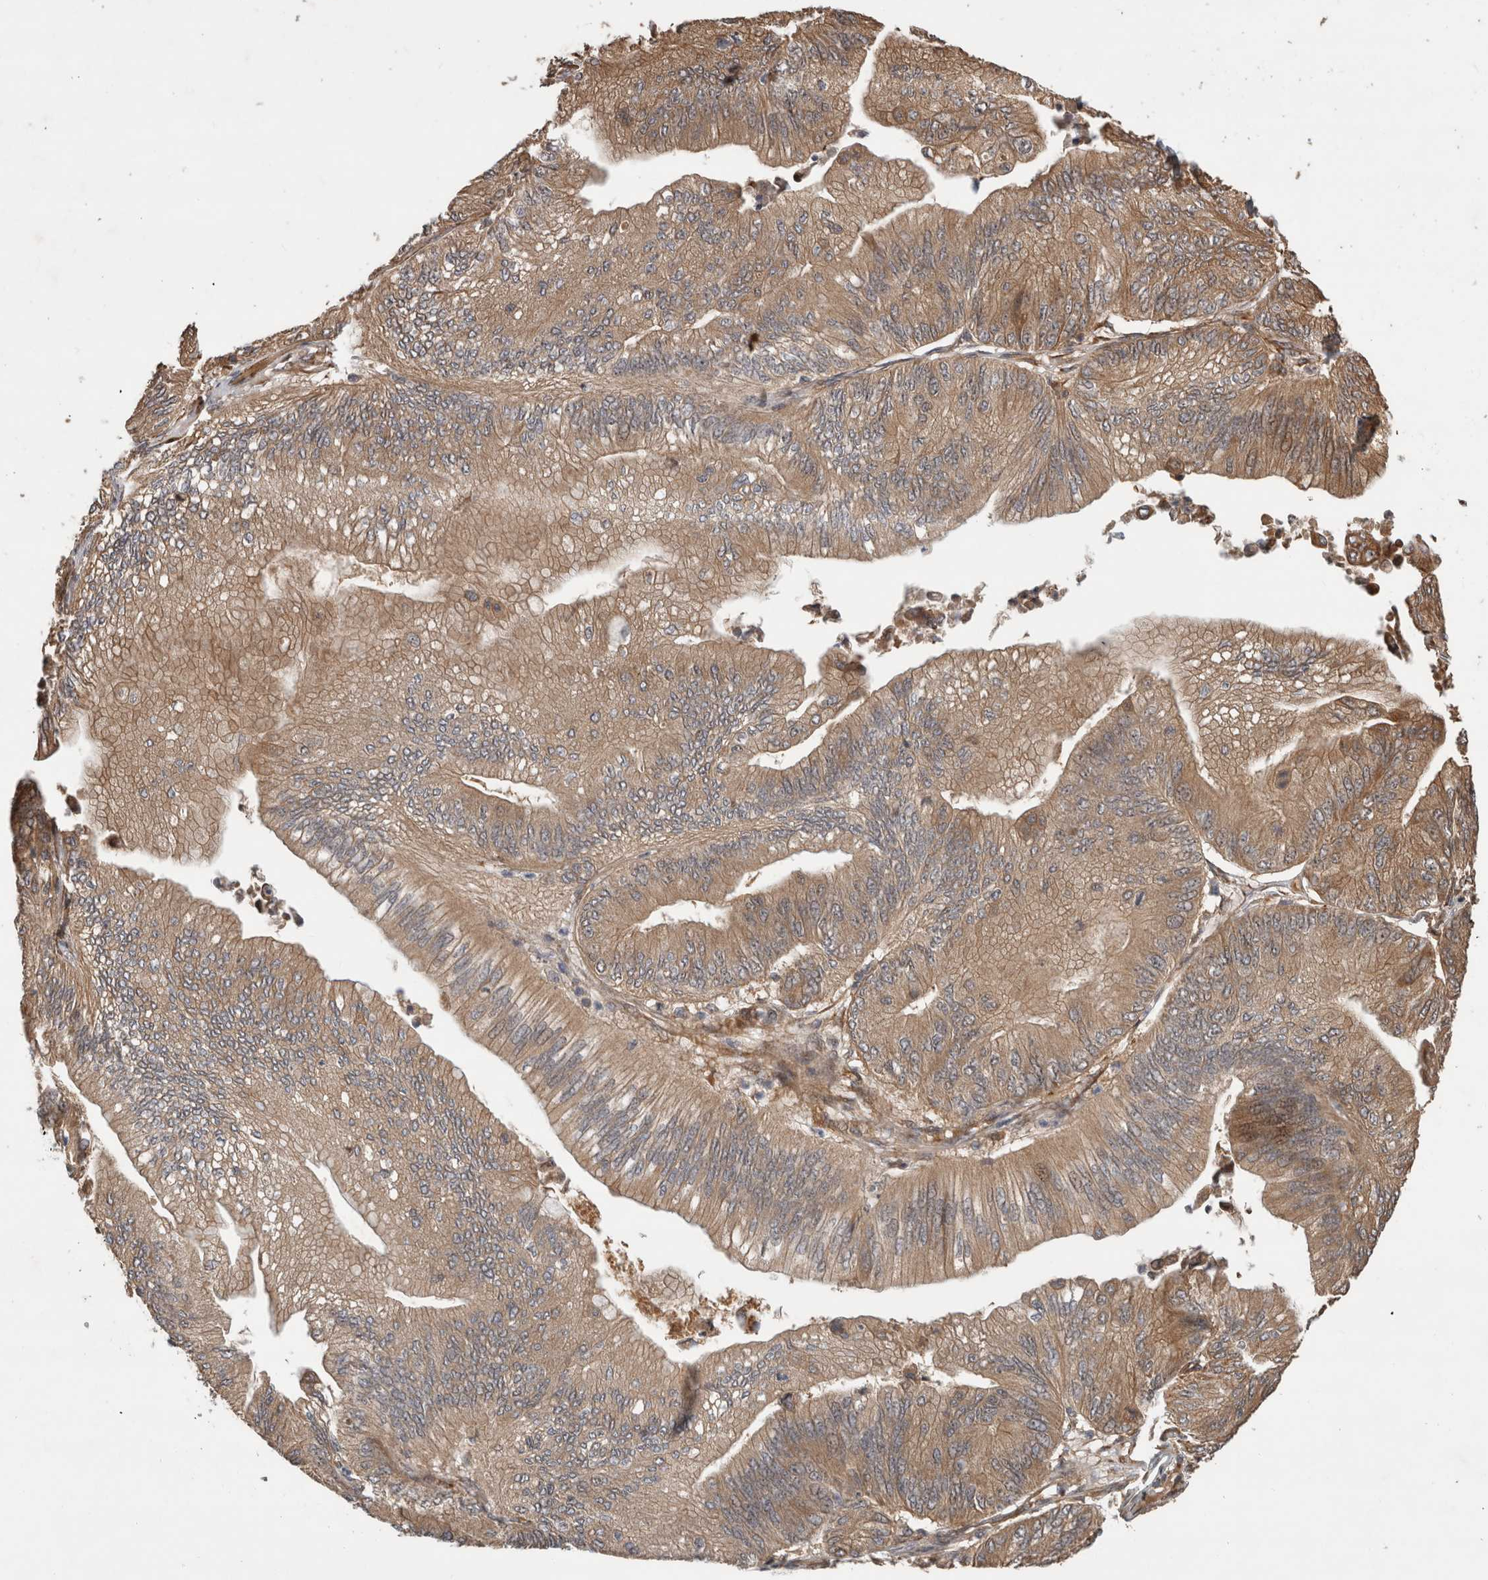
{"staining": {"intensity": "weak", "quantity": ">75%", "location": "cytoplasmic/membranous"}, "tissue": "ovarian cancer", "cell_type": "Tumor cells", "image_type": "cancer", "snomed": [{"axis": "morphology", "description": "Cystadenocarcinoma, mucinous, NOS"}, {"axis": "topography", "description": "Ovary"}], "caption": "IHC histopathology image of neoplastic tissue: ovarian cancer (mucinous cystadenocarcinoma) stained using immunohistochemistry (IHC) exhibits low levels of weak protein expression localized specifically in the cytoplasmic/membranous of tumor cells, appearing as a cytoplasmic/membranous brown color.", "gene": "TUBD1", "patient": {"sex": "female", "age": 61}}